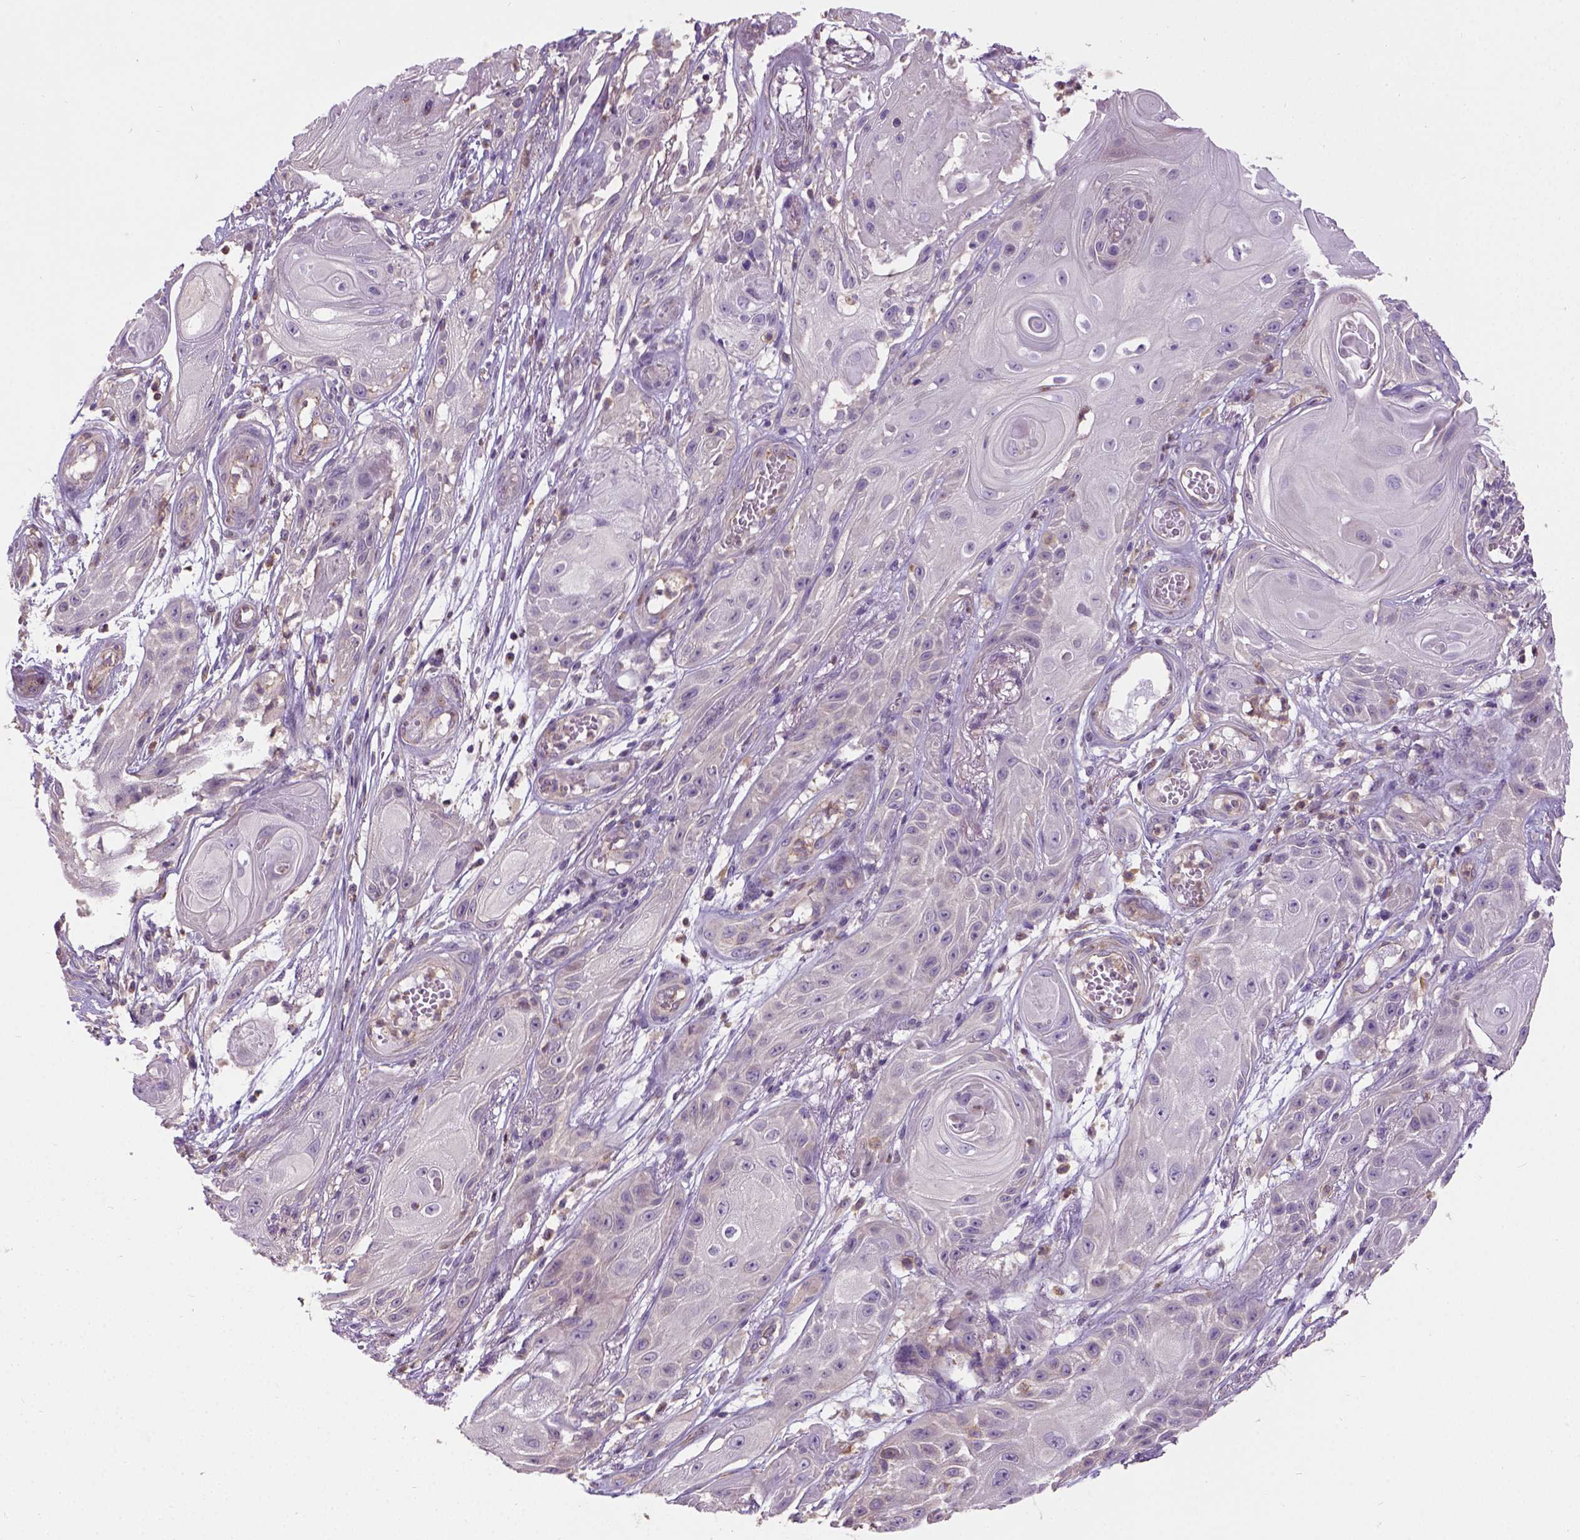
{"staining": {"intensity": "weak", "quantity": "25%-75%", "location": "cytoplasmic/membranous"}, "tissue": "skin cancer", "cell_type": "Tumor cells", "image_type": "cancer", "snomed": [{"axis": "morphology", "description": "Squamous cell carcinoma, NOS"}, {"axis": "topography", "description": "Skin"}], "caption": "A brown stain shows weak cytoplasmic/membranous expression of a protein in human skin cancer tumor cells.", "gene": "CRACR2A", "patient": {"sex": "male", "age": 62}}